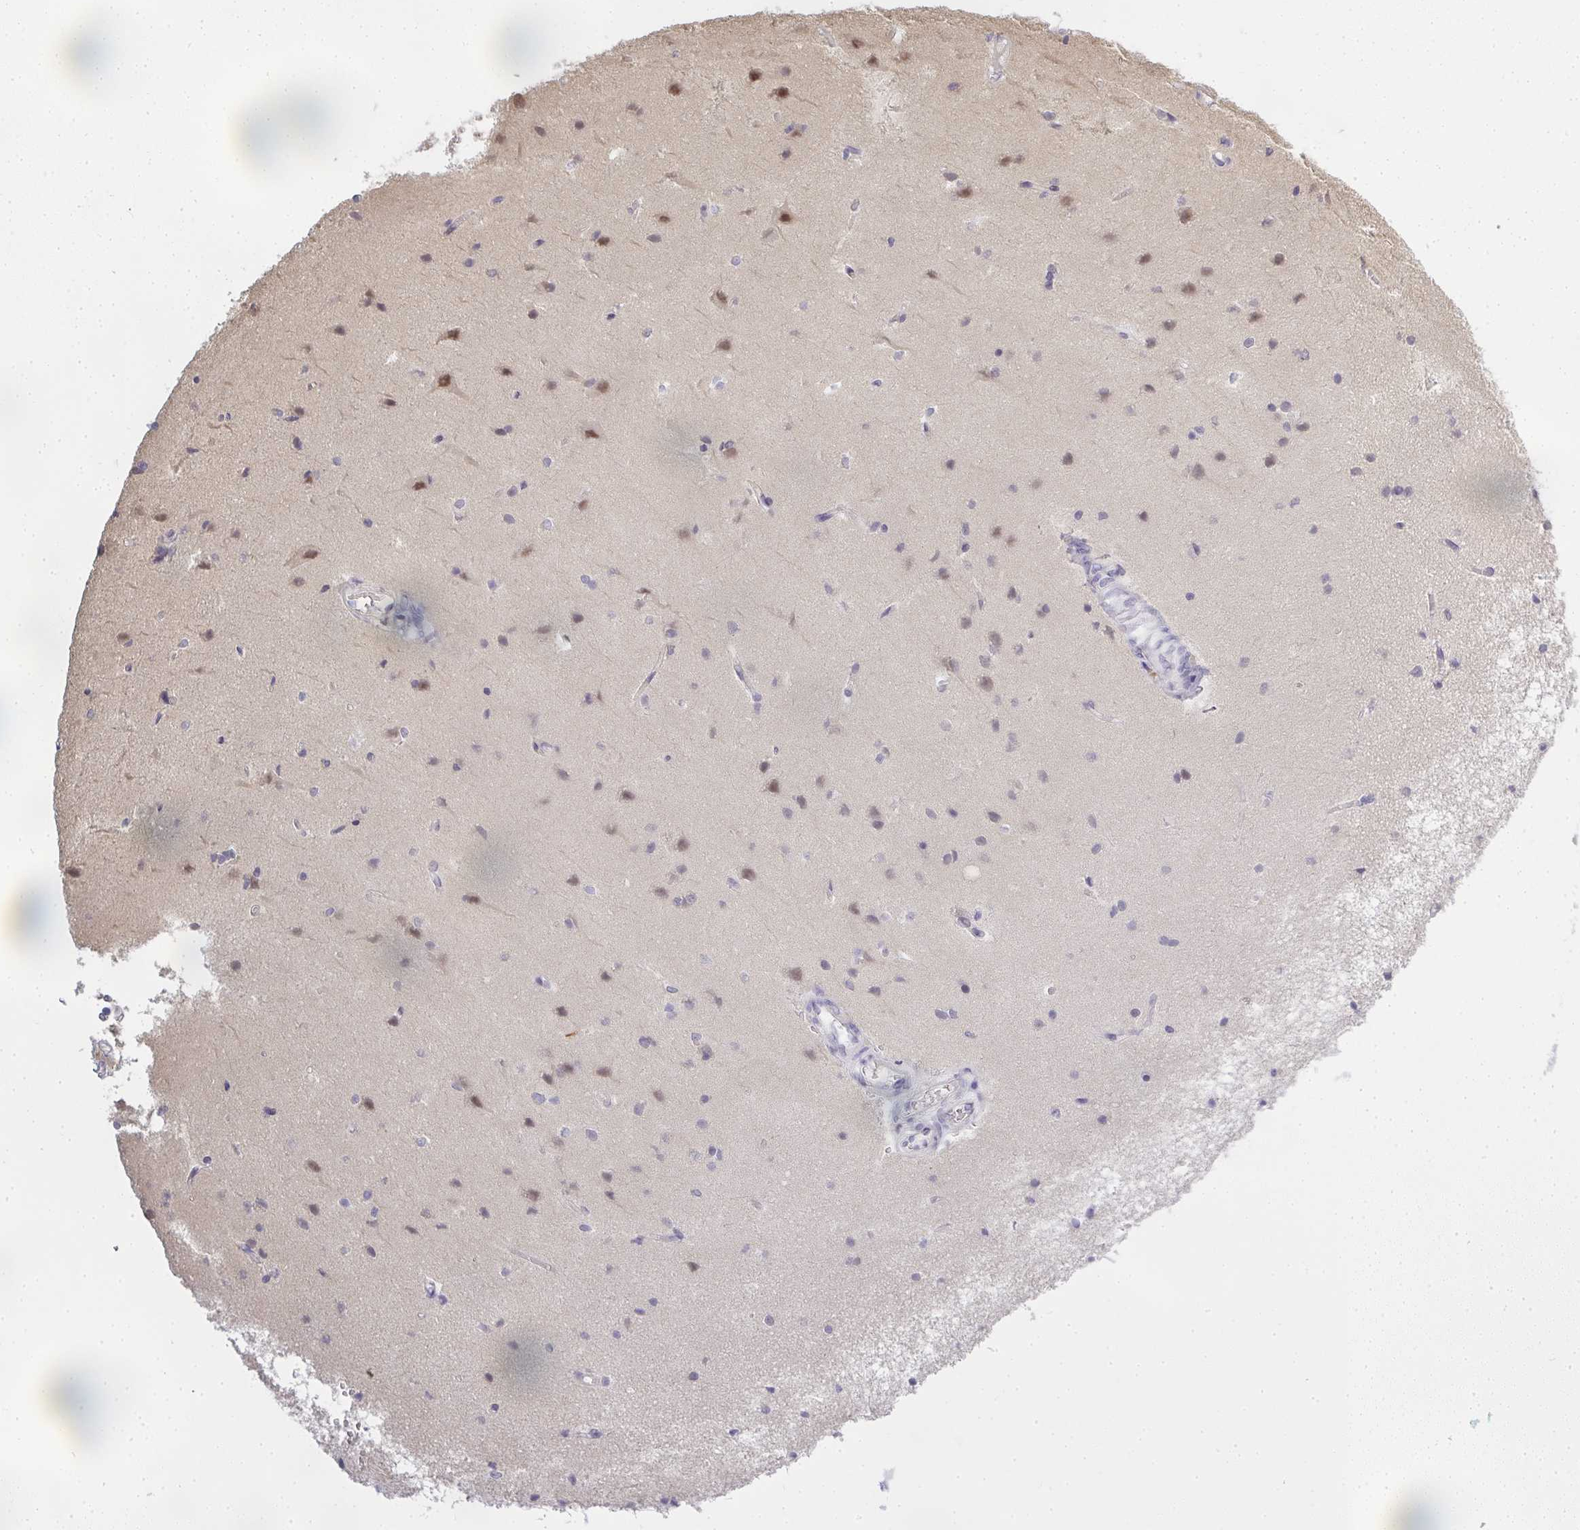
{"staining": {"intensity": "negative", "quantity": "none", "location": "none"}, "tissue": "cerebral cortex", "cell_type": "Endothelial cells", "image_type": "normal", "snomed": [{"axis": "morphology", "description": "Normal tissue, NOS"}, {"axis": "topography", "description": "Cerebral cortex"}], "caption": "IHC photomicrograph of benign human cerebral cortex stained for a protein (brown), which shows no expression in endothelial cells. (DAB immunohistochemistry (IHC) visualized using brightfield microscopy, high magnification).", "gene": "GSDMB", "patient": {"sex": "male", "age": 37}}